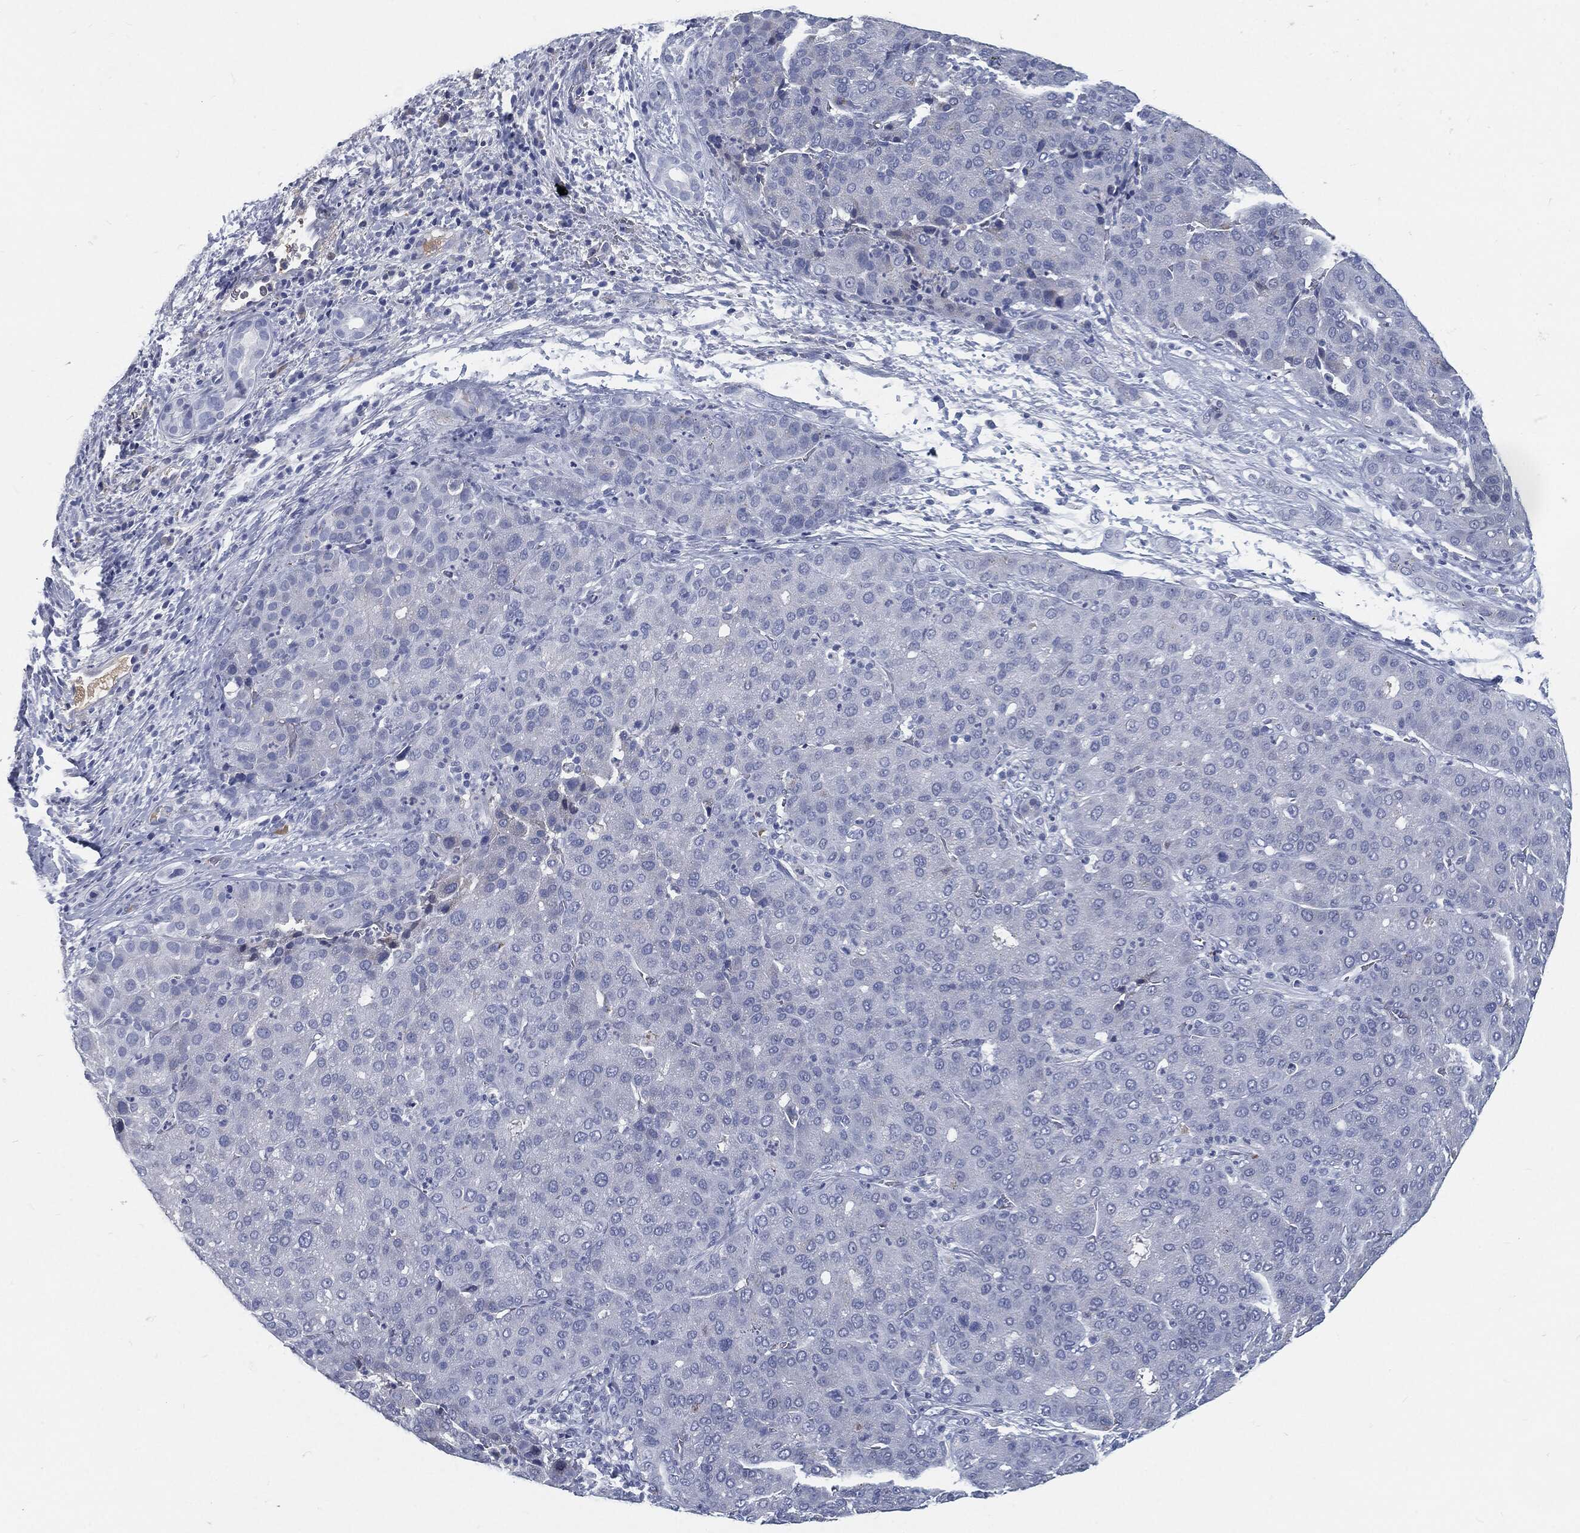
{"staining": {"intensity": "negative", "quantity": "none", "location": "none"}, "tissue": "liver cancer", "cell_type": "Tumor cells", "image_type": "cancer", "snomed": [{"axis": "morphology", "description": "Carcinoma, Hepatocellular, NOS"}, {"axis": "topography", "description": "Liver"}], "caption": "This is an immunohistochemistry histopathology image of human hepatocellular carcinoma (liver). There is no staining in tumor cells.", "gene": "MST1", "patient": {"sex": "male", "age": 65}}